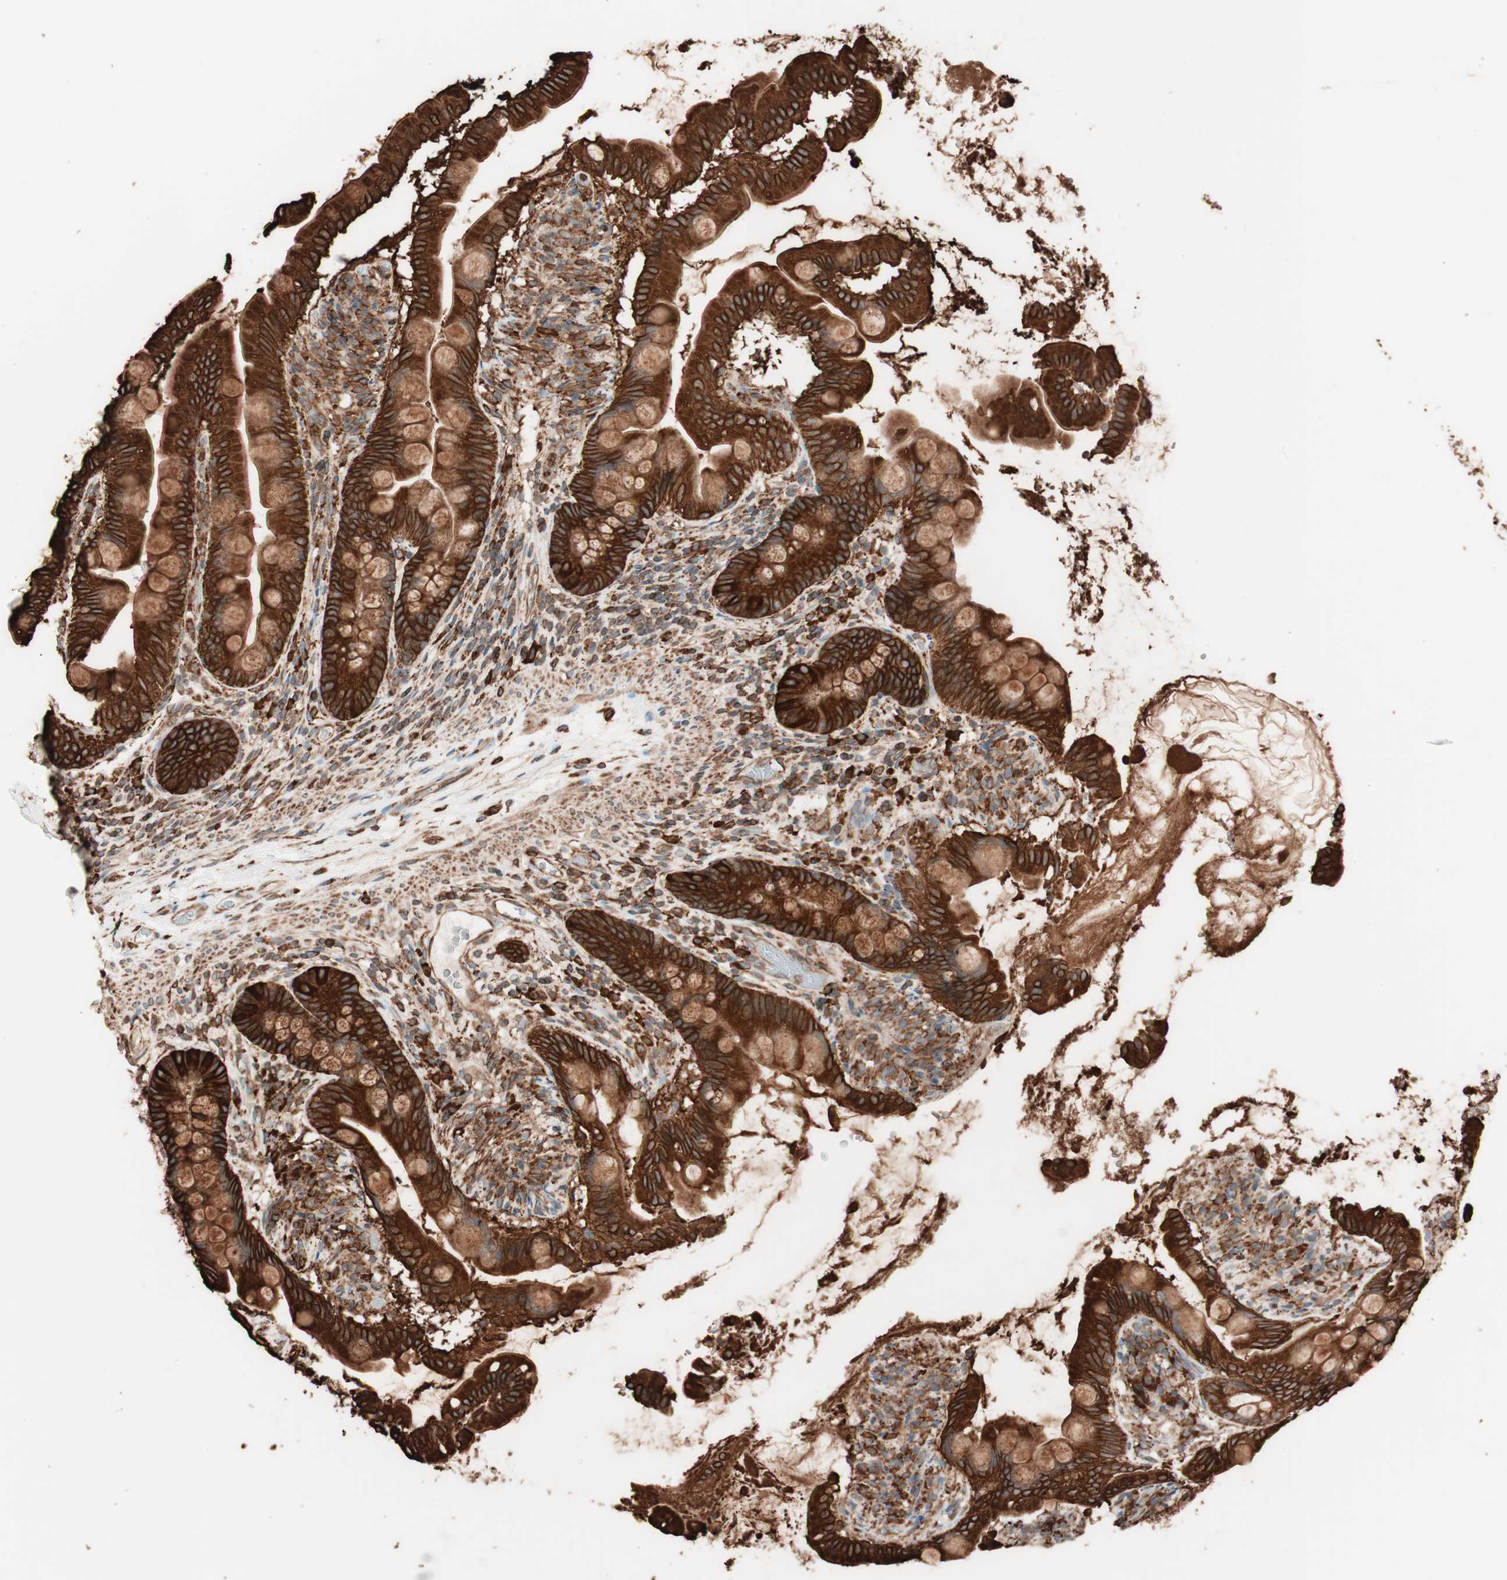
{"staining": {"intensity": "strong", "quantity": ">75%", "location": "cytoplasmic/membranous"}, "tissue": "small intestine", "cell_type": "Glandular cells", "image_type": "normal", "snomed": [{"axis": "morphology", "description": "Normal tissue, NOS"}, {"axis": "topography", "description": "Small intestine"}], "caption": "High-power microscopy captured an immunohistochemistry micrograph of unremarkable small intestine, revealing strong cytoplasmic/membranous positivity in approximately >75% of glandular cells. (DAB (3,3'-diaminobenzidine) = brown stain, brightfield microscopy at high magnification).", "gene": "VEGFA", "patient": {"sex": "female", "age": 56}}